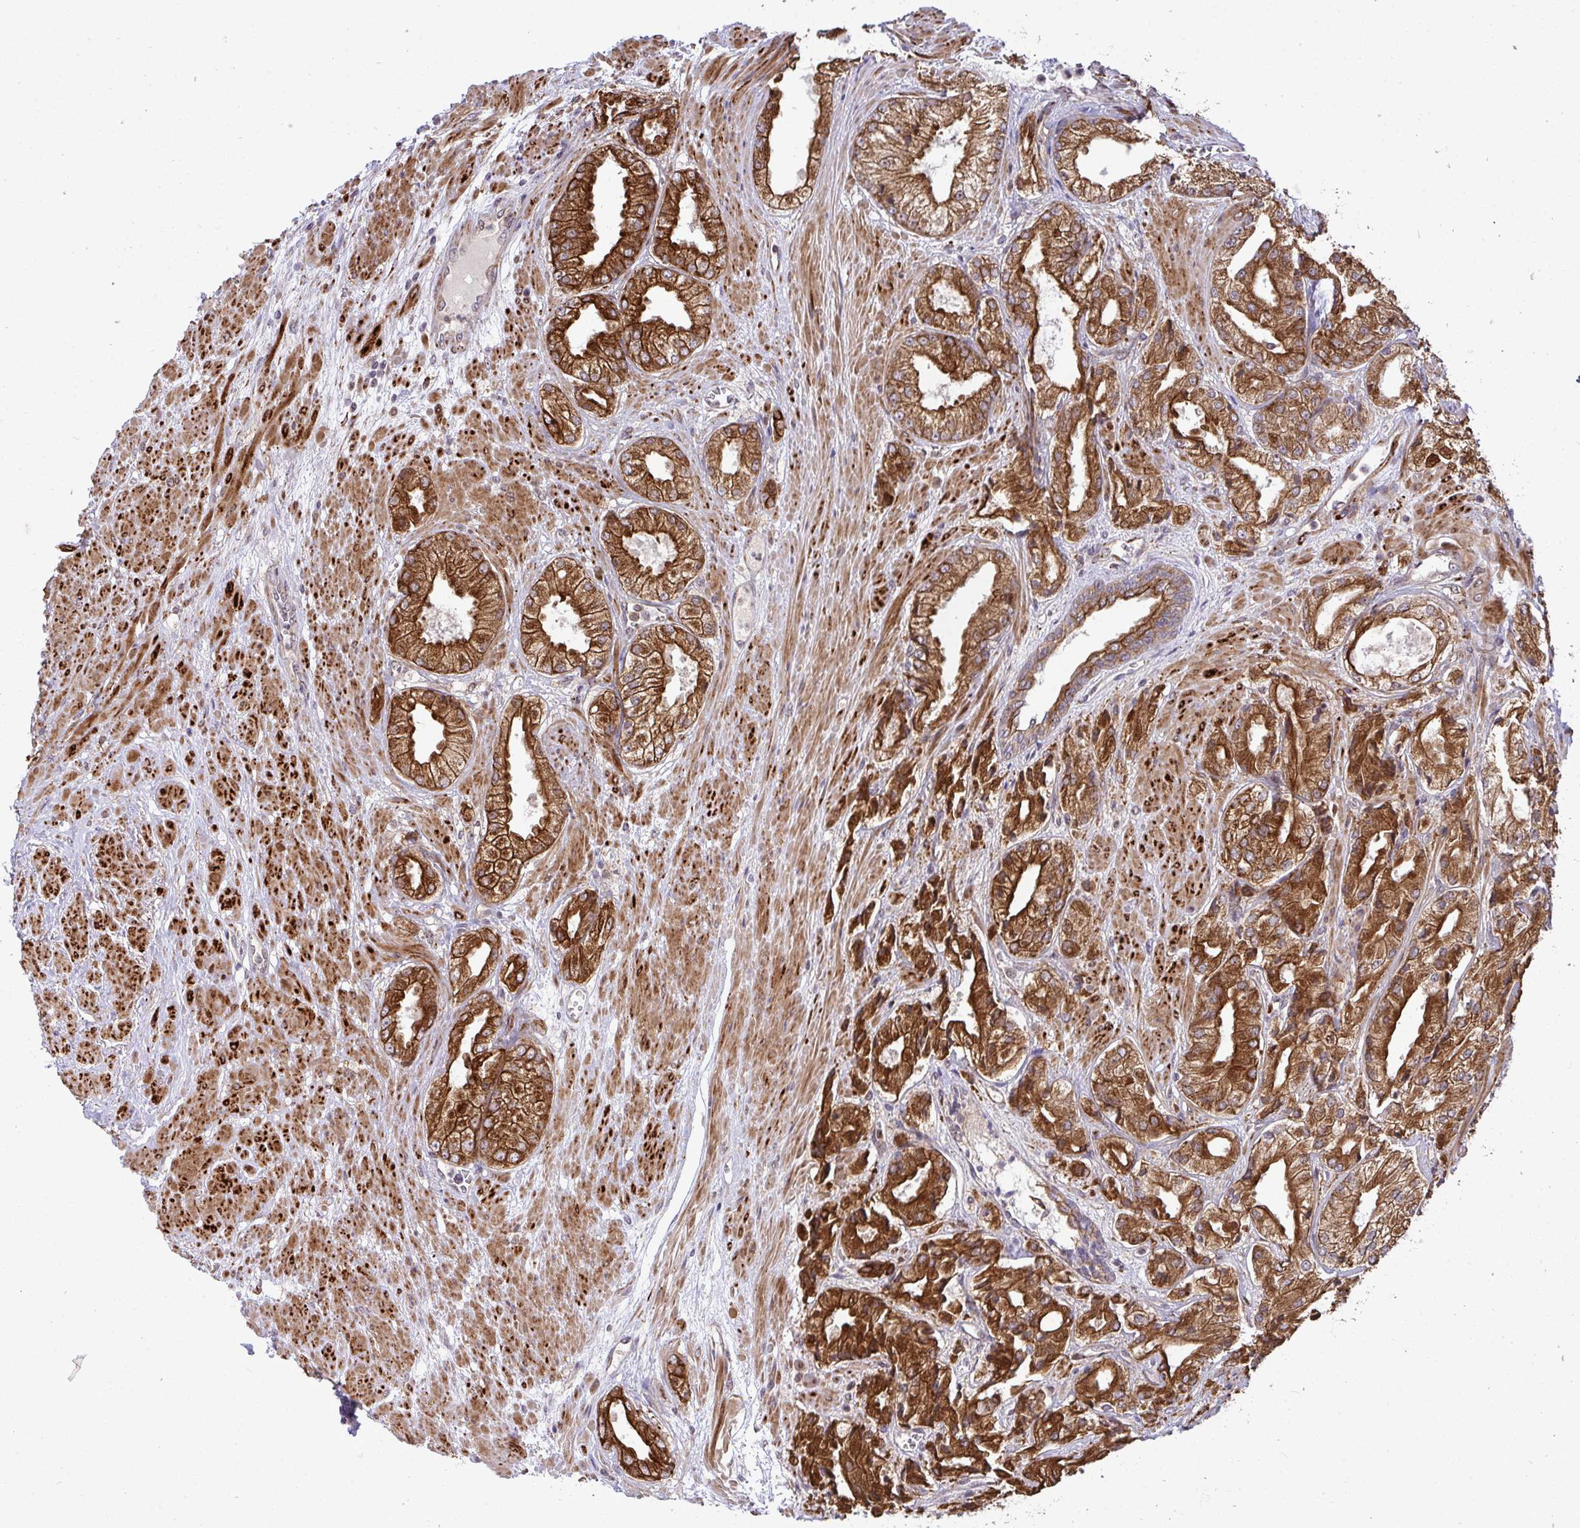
{"staining": {"intensity": "strong", "quantity": ">75%", "location": "cytoplasmic/membranous"}, "tissue": "prostate cancer", "cell_type": "Tumor cells", "image_type": "cancer", "snomed": [{"axis": "morphology", "description": "Adenocarcinoma, High grade"}, {"axis": "topography", "description": "Prostate"}], "caption": "Immunohistochemistry of prostate cancer (adenocarcinoma (high-grade)) shows high levels of strong cytoplasmic/membranous expression in approximately >75% of tumor cells.", "gene": "TRIM44", "patient": {"sex": "male", "age": 68}}